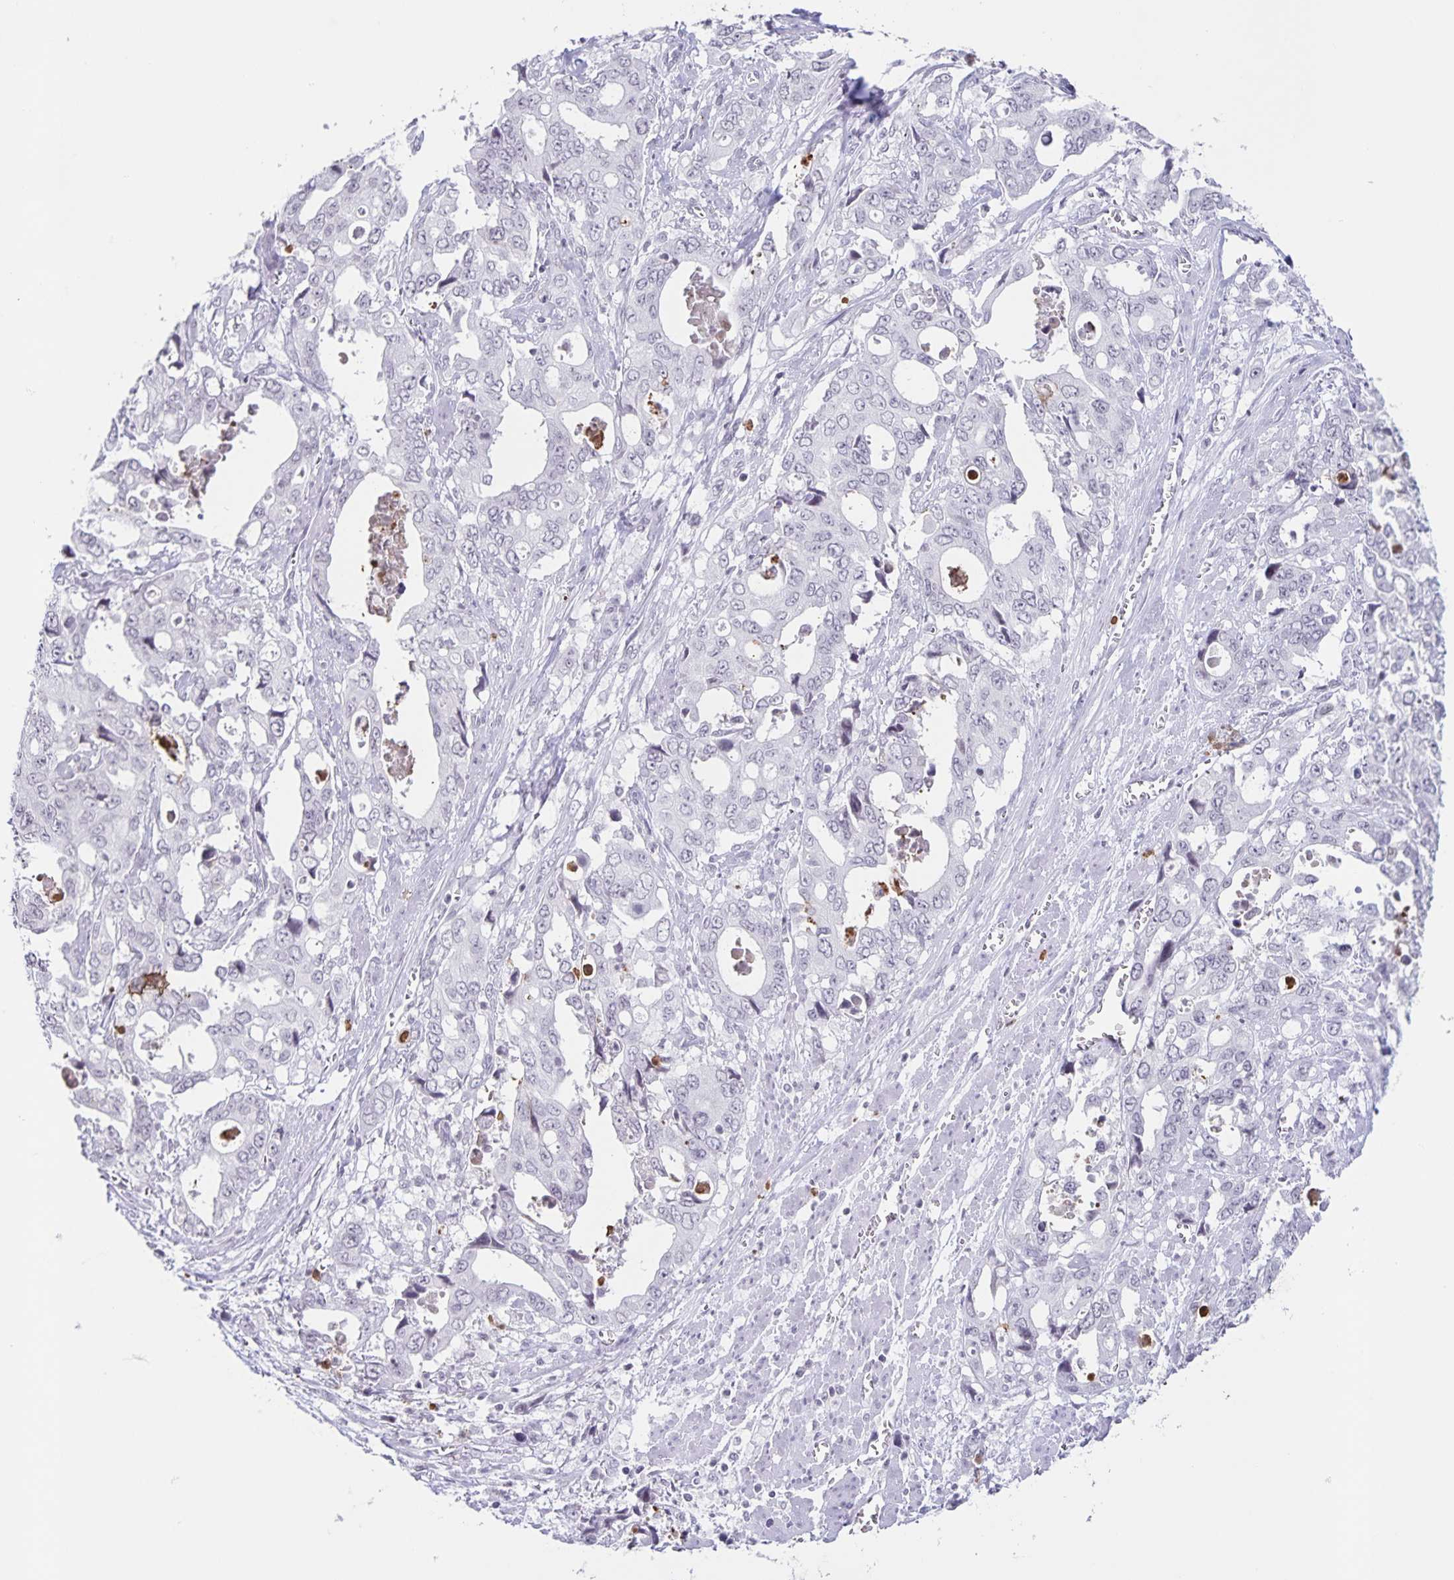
{"staining": {"intensity": "negative", "quantity": "none", "location": "none"}, "tissue": "stomach cancer", "cell_type": "Tumor cells", "image_type": "cancer", "snomed": [{"axis": "morphology", "description": "Adenocarcinoma, NOS"}, {"axis": "topography", "description": "Stomach, upper"}], "caption": "Protein analysis of stomach cancer demonstrates no significant staining in tumor cells.", "gene": "LCE6A", "patient": {"sex": "male", "age": 74}}